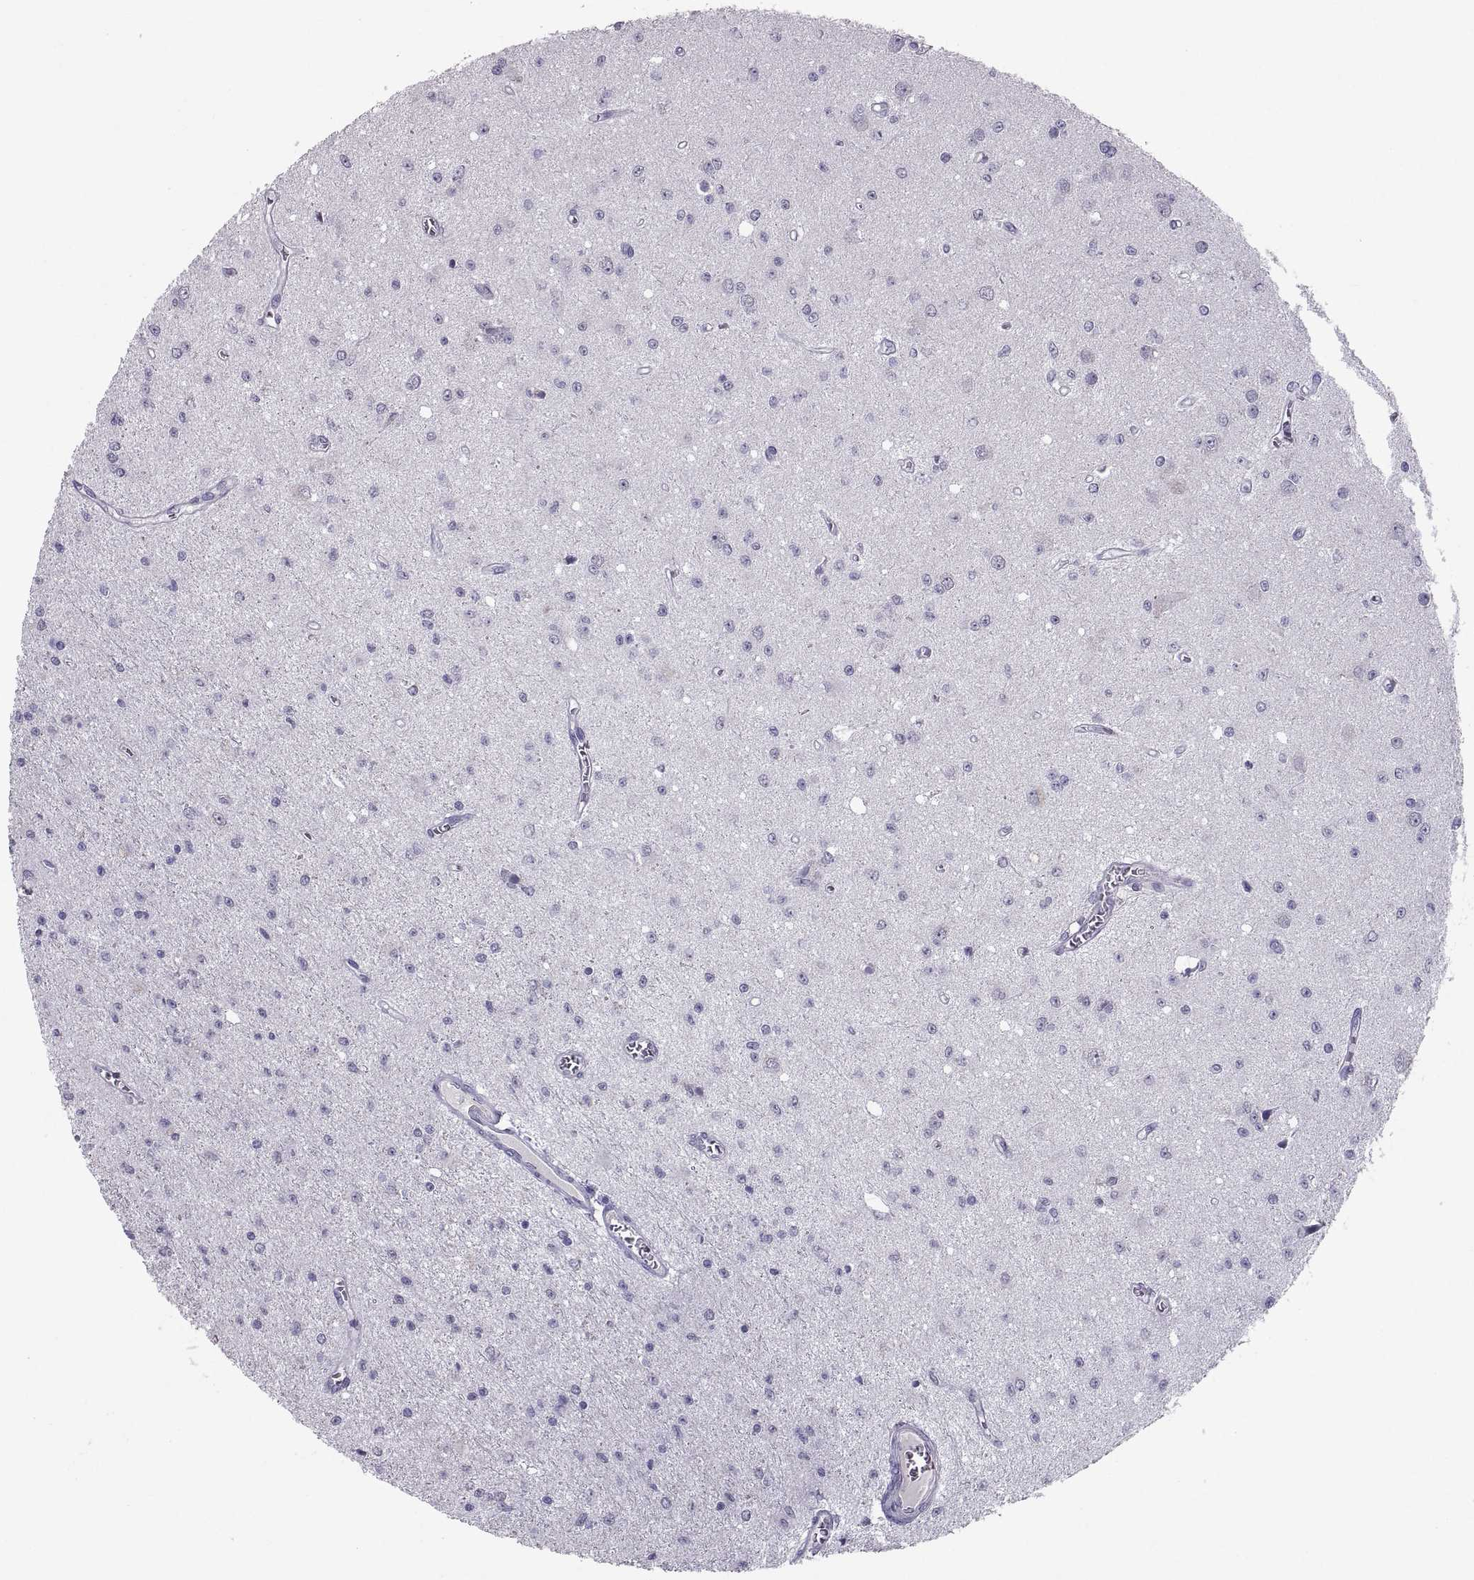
{"staining": {"intensity": "negative", "quantity": "none", "location": "none"}, "tissue": "glioma", "cell_type": "Tumor cells", "image_type": "cancer", "snomed": [{"axis": "morphology", "description": "Glioma, malignant, Low grade"}, {"axis": "topography", "description": "Brain"}], "caption": "Immunohistochemistry micrograph of neoplastic tissue: malignant glioma (low-grade) stained with DAB (3,3'-diaminobenzidine) reveals no significant protein positivity in tumor cells.", "gene": "IGSF1", "patient": {"sex": "female", "age": 45}}